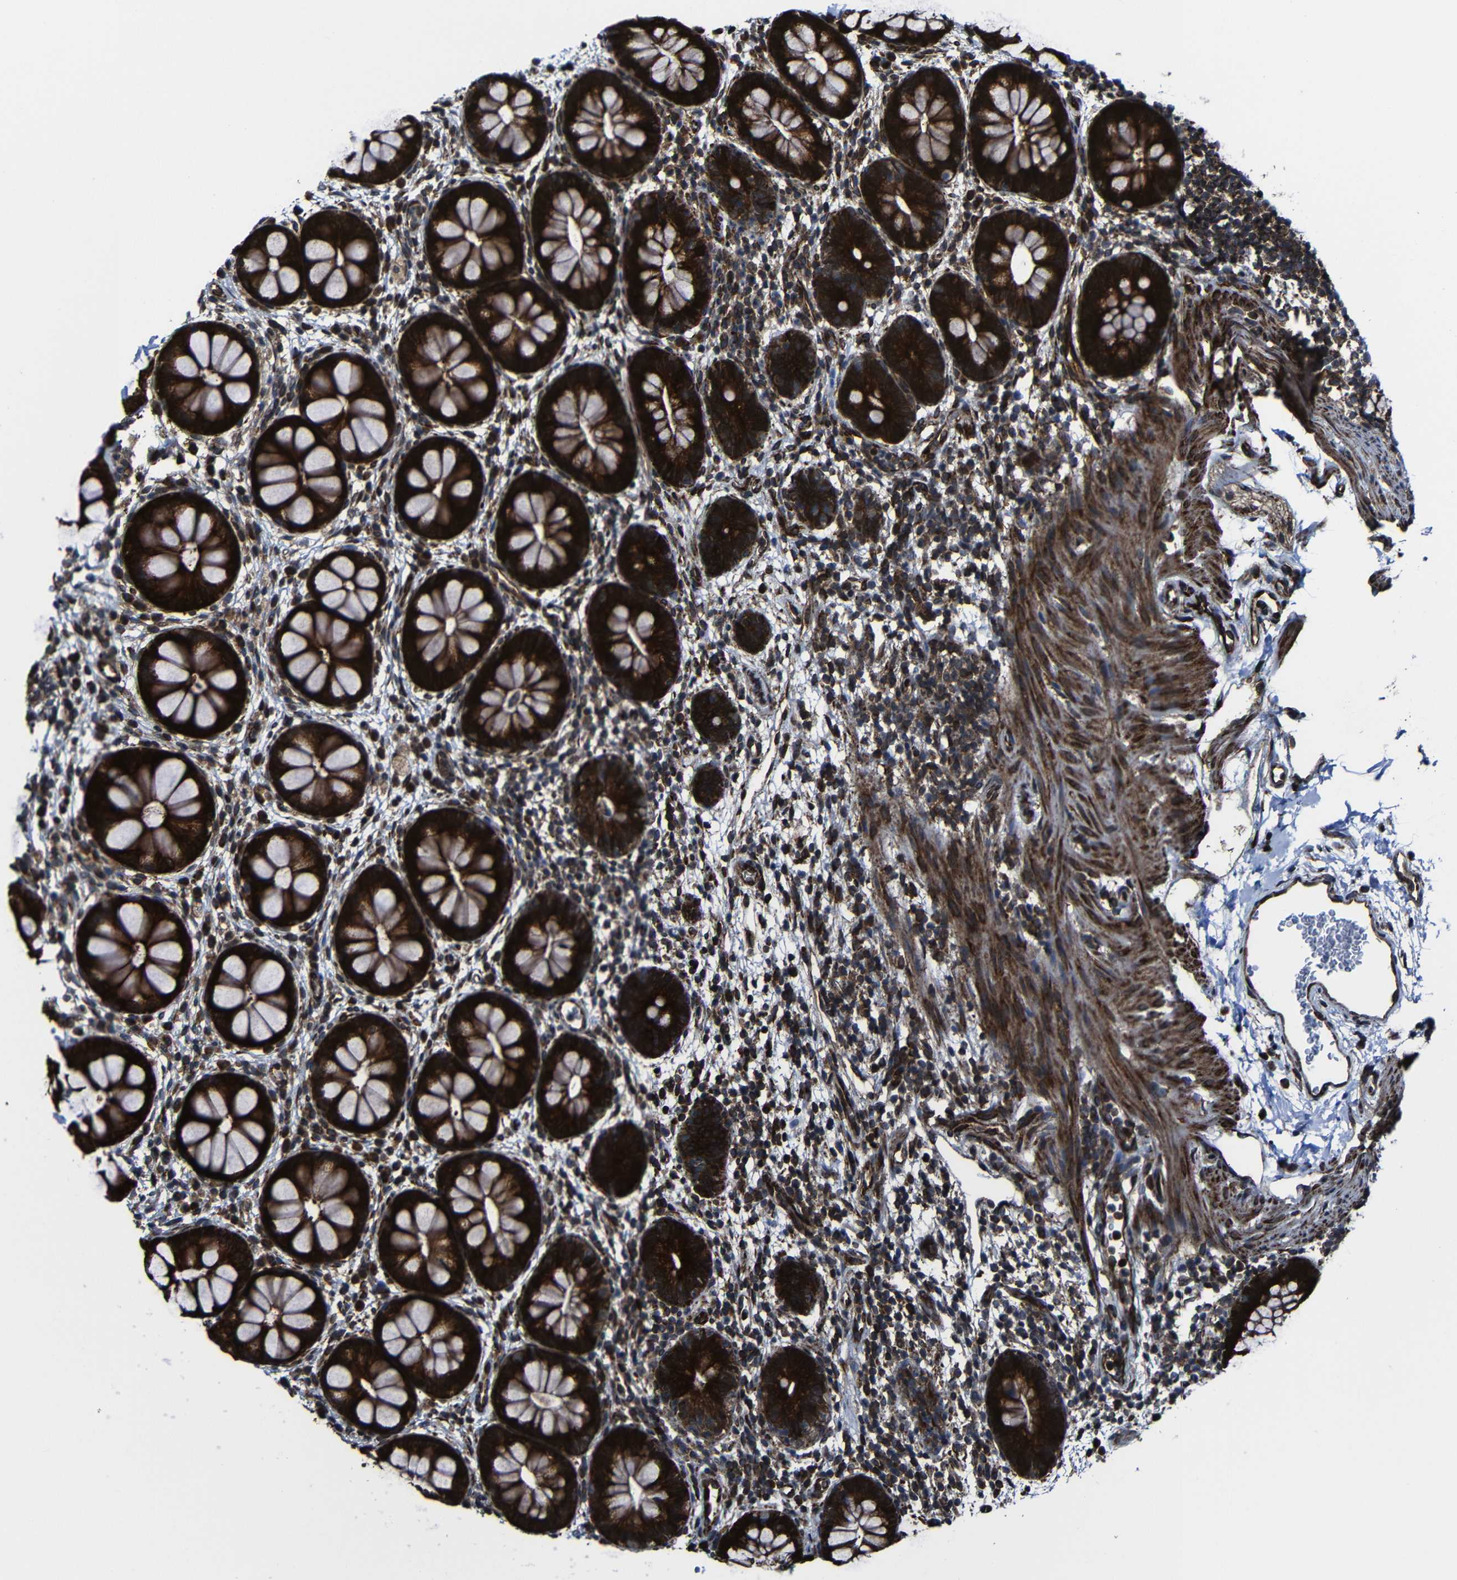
{"staining": {"intensity": "strong", "quantity": ">75%", "location": "cytoplasmic/membranous"}, "tissue": "rectum", "cell_type": "Glandular cells", "image_type": "normal", "snomed": [{"axis": "morphology", "description": "Normal tissue, NOS"}, {"axis": "topography", "description": "Rectum"}], "caption": "Protein expression analysis of unremarkable rectum exhibits strong cytoplasmic/membranous positivity in about >75% of glandular cells. Ihc stains the protein in brown and the nuclei are stained blue.", "gene": "KIAA0513", "patient": {"sex": "female", "age": 24}}